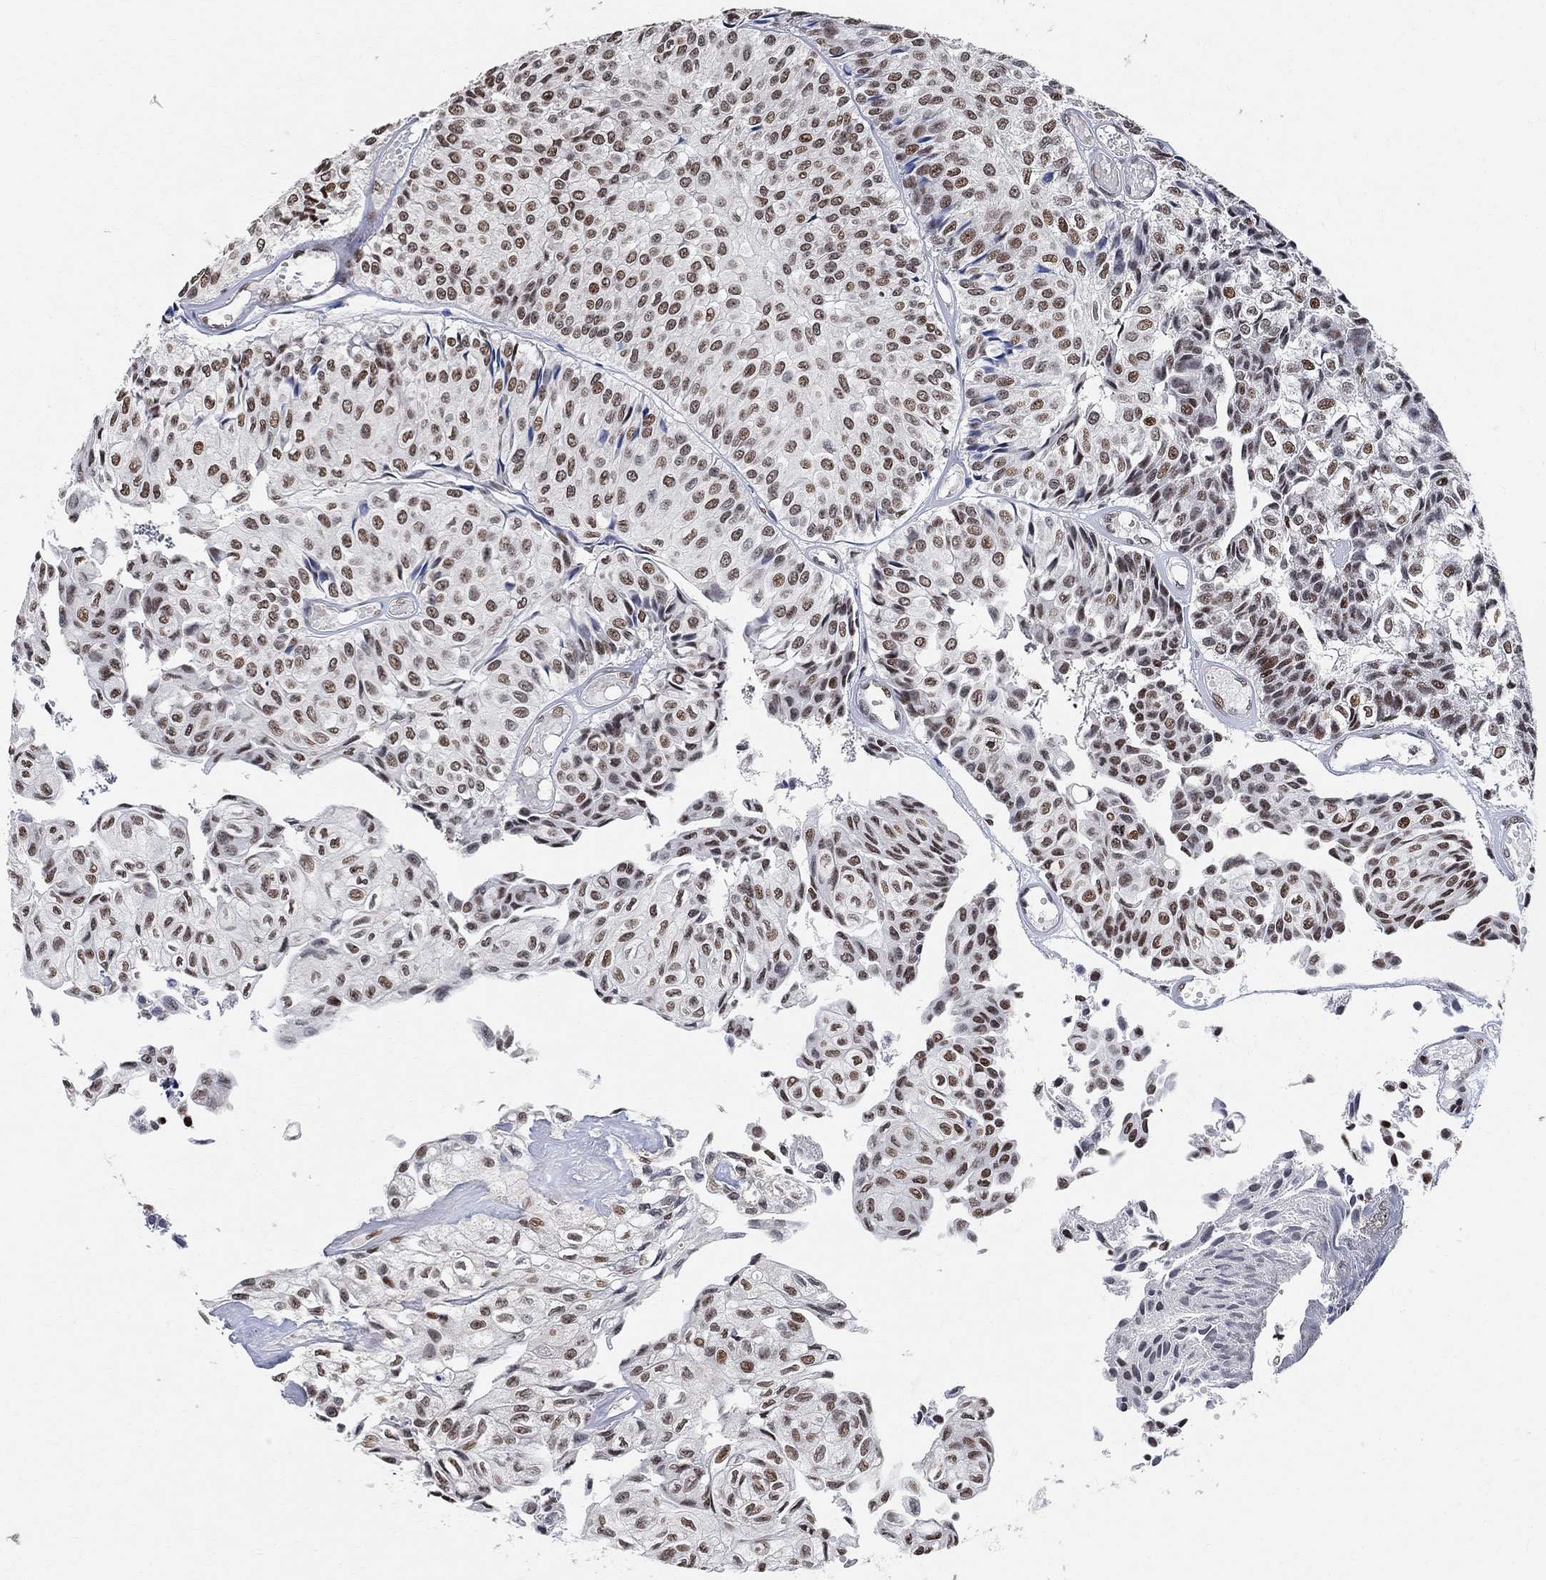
{"staining": {"intensity": "moderate", "quantity": ">75%", "location": "nuclear"}, "tissue": "urothelial cancer", "cell_type": "Tumor cells", "image_type": "cancer", "snomed": [{"axis": "morphology", "description": "Urothelial carcinoma, Low grade"}, {"axis": "topography", "description": "Urinary bladder"}], "caption": "Moderate nuclear expression is identified in approximately >75% of tumor cells in low-grade urothelial carcinoma. Nuclei are stained in blue.", "gene": "E4F1", "patient": {"sex": "male", "age": 89}}